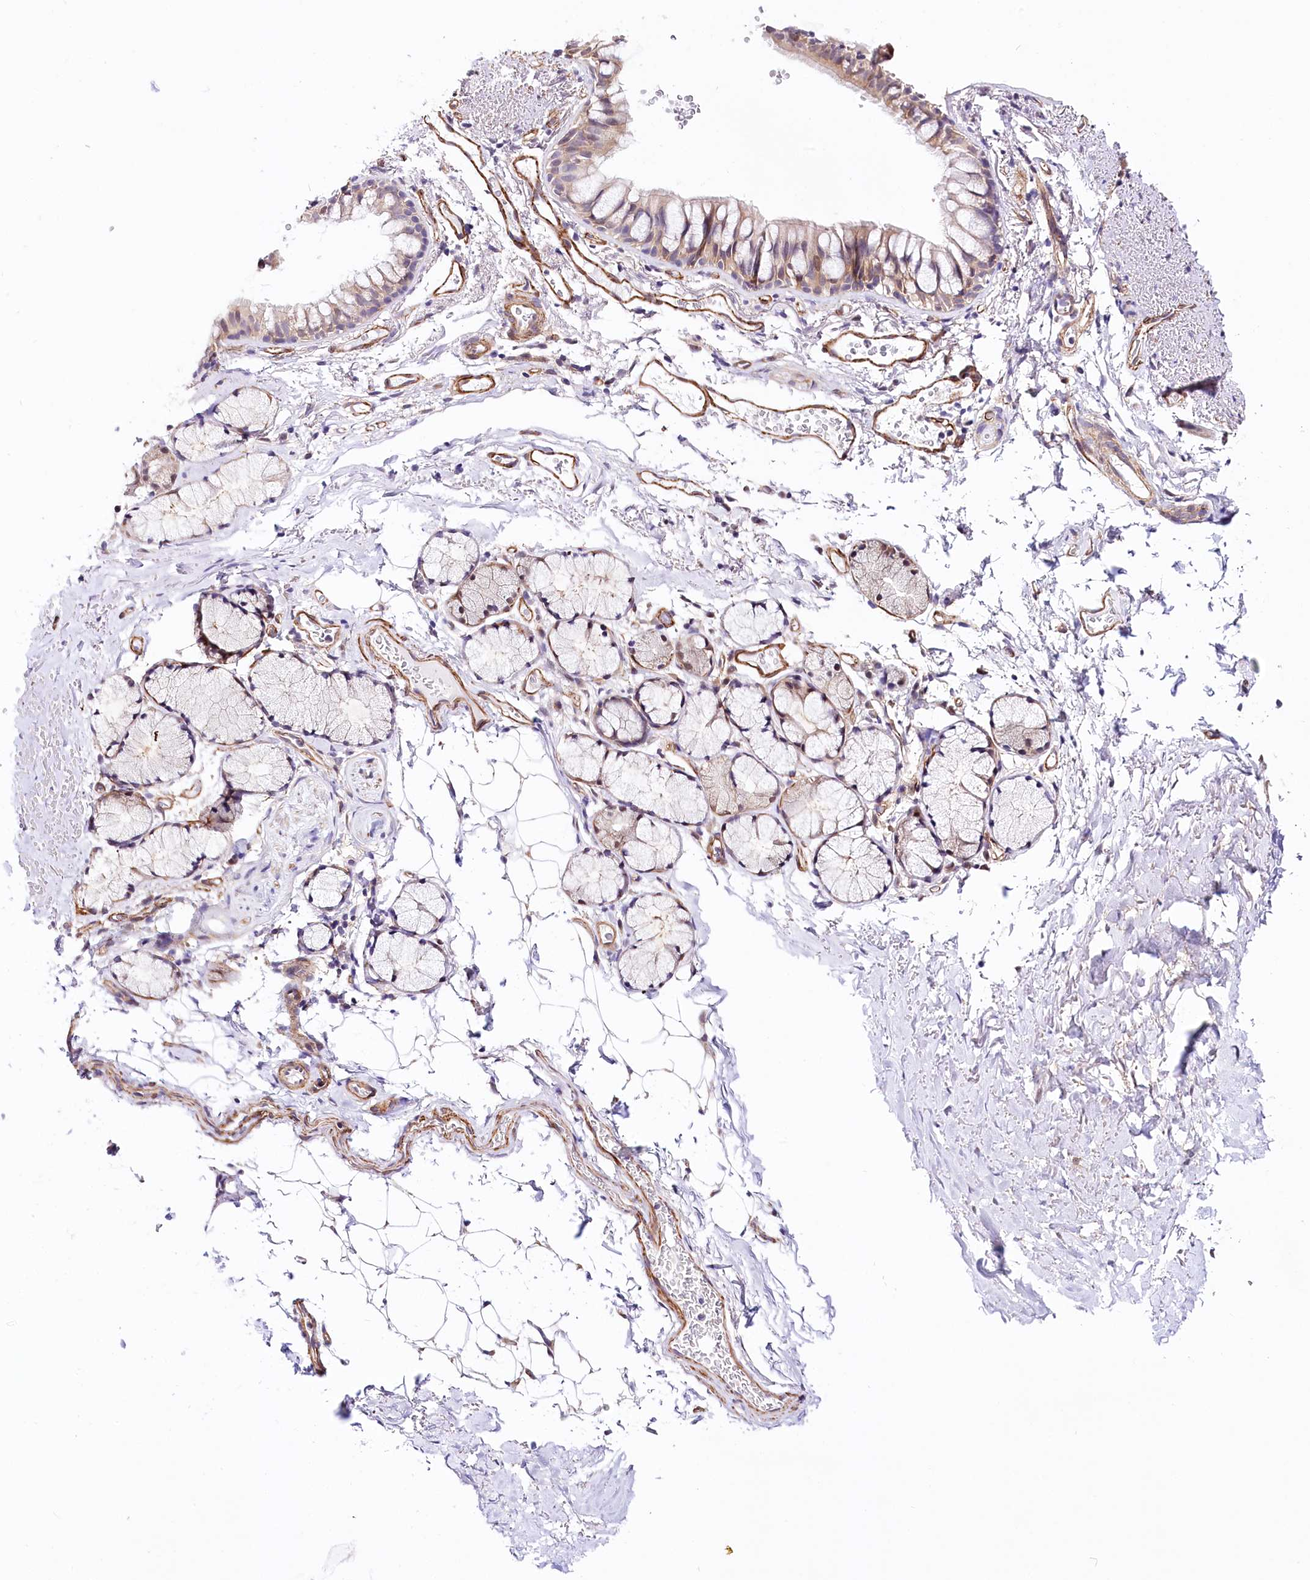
{"staining": {"intensity": "weak", "quantity": "25%-75%", "location": "cytoplasmic/membranous,nuclear"}, "tissue": "bronchus", "cell_type": "Respiratory epithelial cells", "image_type": "normal", "snomed": [{"axis": "morphology", "description": "Normal tissue, NOS"}, {"axis": "topography", "description": "Cartilage tissue"}, {"axis": "topography", "description": "Bronchus"}], "caption": "Immunohistochemical staining of unremarkable human bronchus shows low levels of weak cytoplasmic/membranous,nuclear expression in approximately 25%-75% of respiratory epithelial cells.", "gene": "PPP2R5B", "patient": {"sex": "female", "age": 73}}